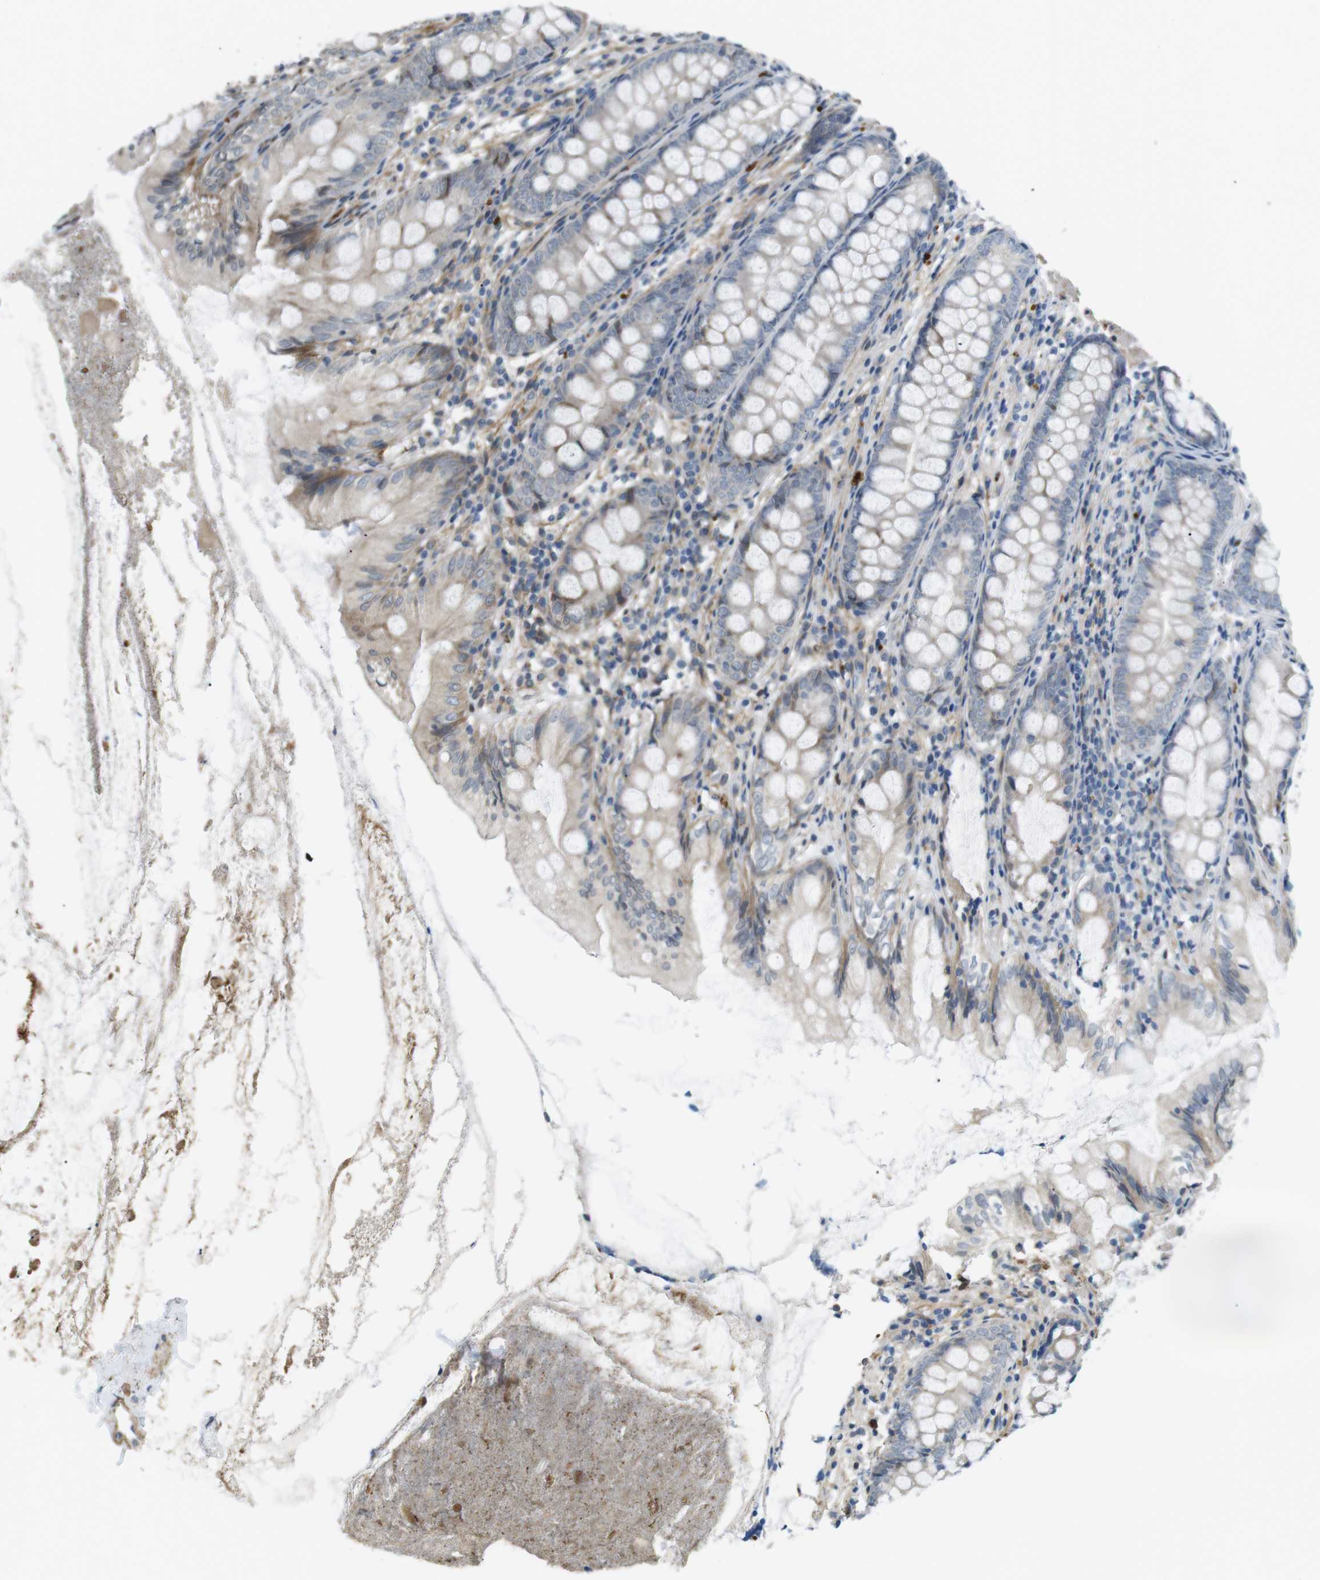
{"staining": {"intensity": "weak", "quantity": ">75%", "location": "cytoplasmic/membranous"}, "tissue": "appendix", "cell_type": "Glandular cells", "image_type": "normal", "snomed": [{"axis": "morphology", "description": "Normal tissue, NOS"}, {"axis": "topography", "description": "Appendix"}], "caption": "Glandular cells show low levels of weak cytoplasmic/membranous staining in approximately >75% of cells in unremarkable human appendix. (Brightfield microscopy of DAB IHC at high magnification).", "gene": "KANK2", "patient": {"sex": "female", "age": 77}}